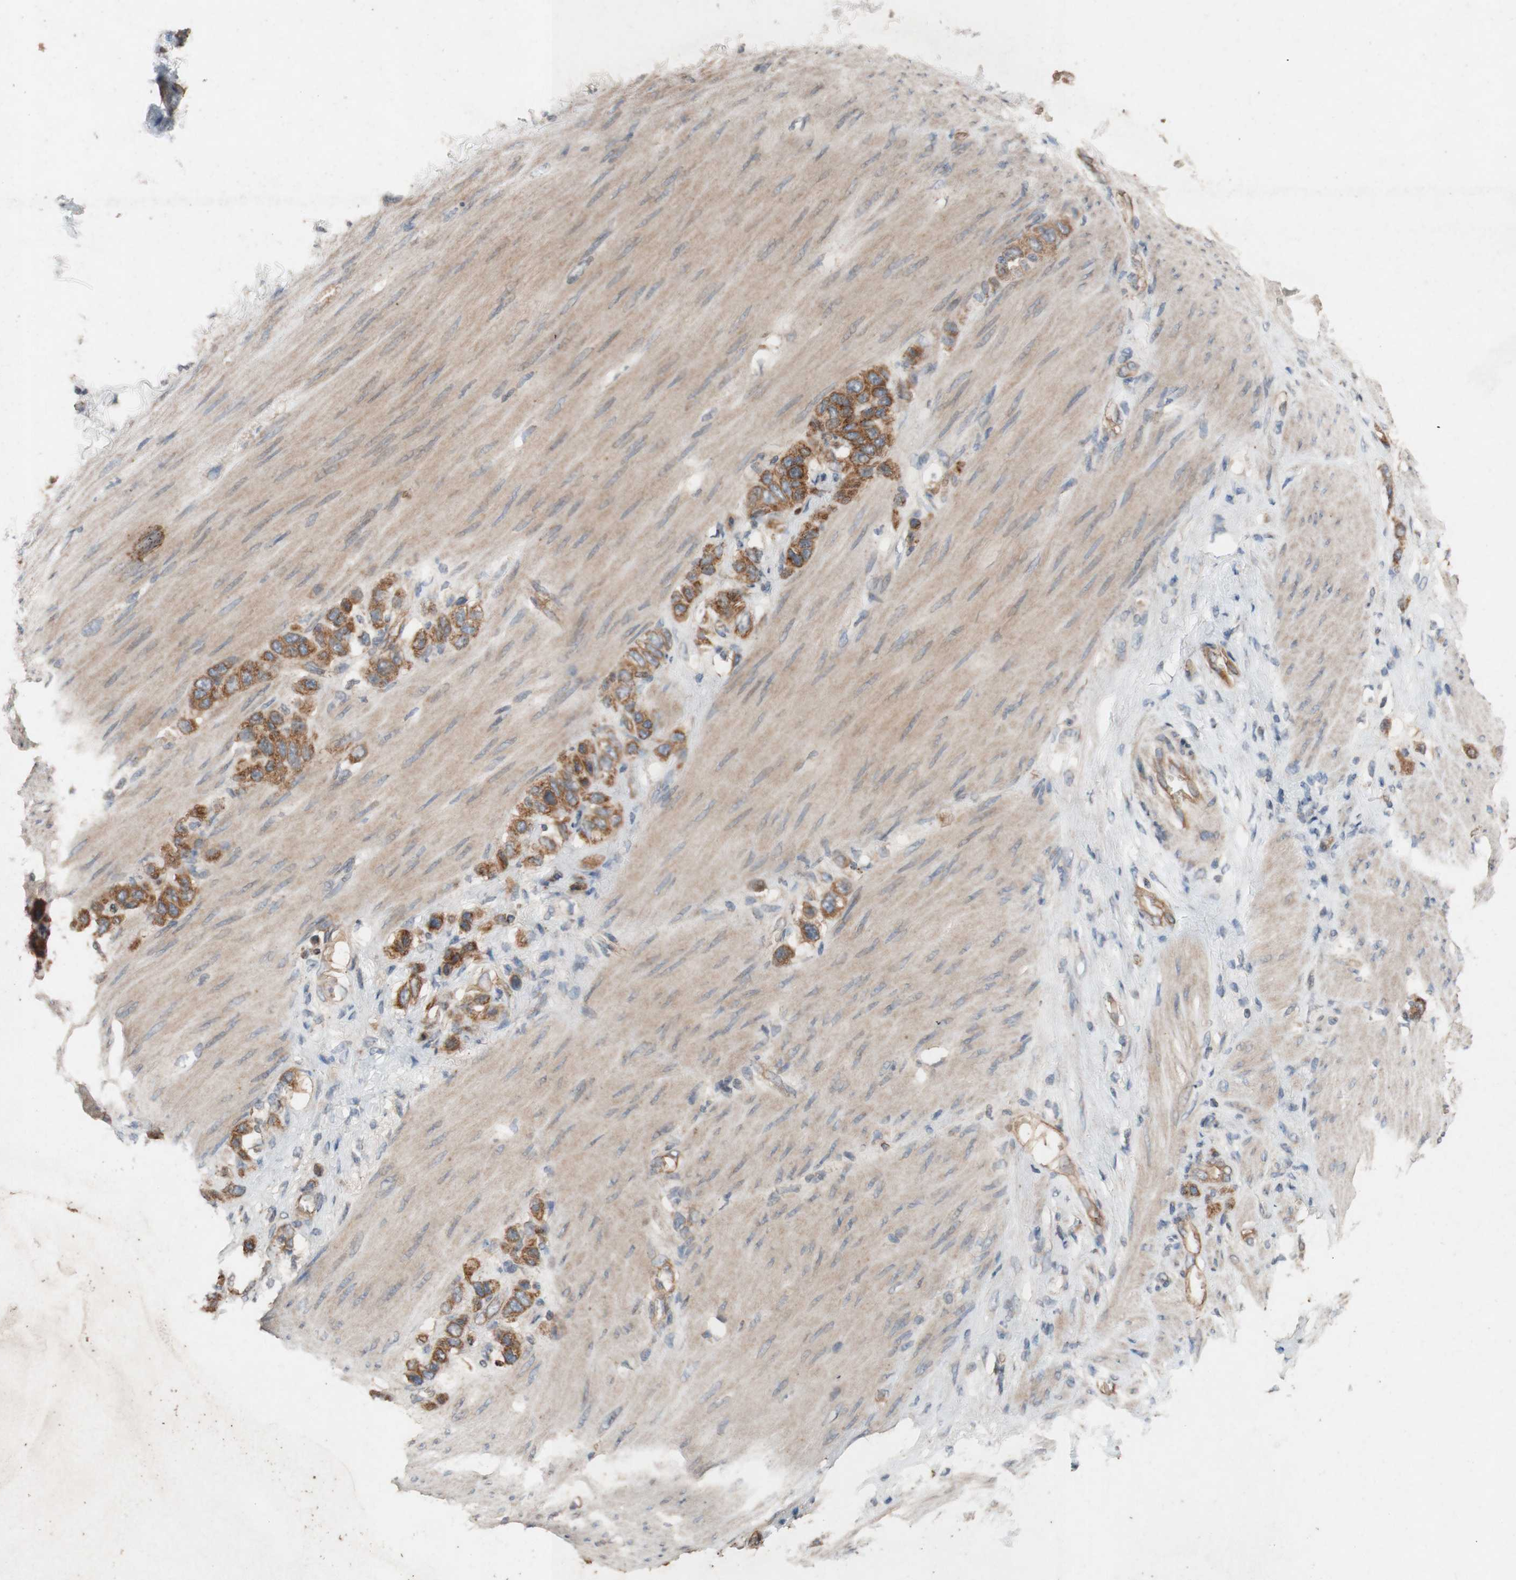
{"staining": {"intensity": "moderate", "quantity": ">75%", "location": "cytoplasmic/membranous"}, "tissue": "stomach cancer", "cell_type": "Tumor cells", "image_type": "cancer", "snomed": [{"axis": "morphology", "description": "Adenocarcinoma, NOS"}, {"axis": "morphology", "description": "Adenocarcinoma, High grade"}, {"axis": "topography", "description": "Stomach, upper"}, {"axis": "topography", "description": "Stomach, lower"}], "caption": "DAB (3,3'-diaminobenzidine) immunohistochemical staining of human stomach cancer (high-grade adenocarcinoma) exhibits moderate cytoplasmic/membranous protein expression in approximately >75% of tumor cells.", "gene": "TST", "patient": {"sex": "female", "age": 65}}